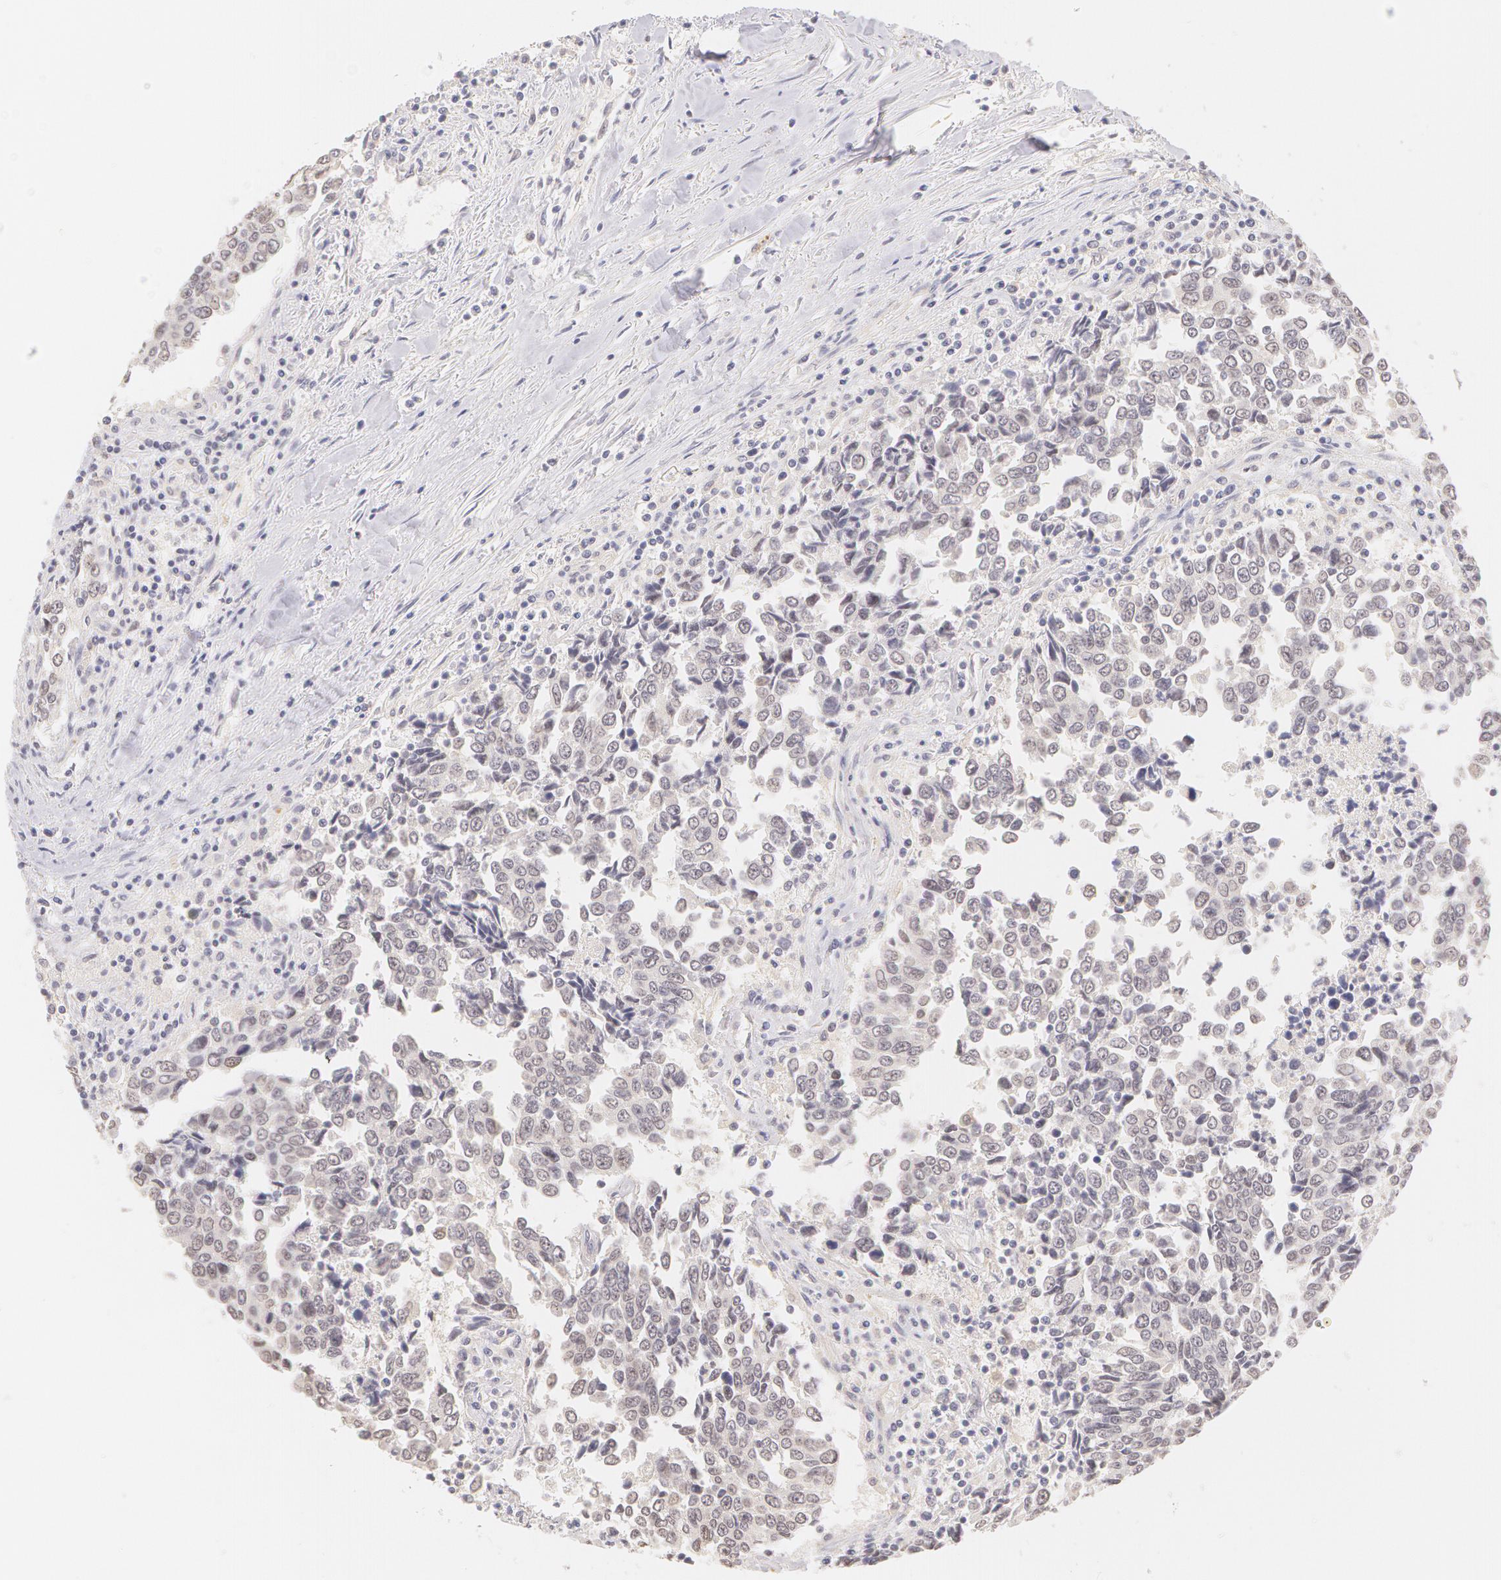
{"staining": {"intensity": "negative", "quantity": "none", "location": "none"}, "tissue": "urothelial cancer", "cell_type": "Tumor cells", "image_type": "cancer", "snomed": [{"axis": "morphology", "description": "Urothelial carcinoma, High grade"}, {"axis": "topography", "description": "Urinary bladder"}], "caption": "An immunohistochemistry photomicrograph of urothelial cancer is shown. There is no staining in tumor cells of urothelial cancer.", "gene": "ZNF597", "patient": {"sex": "male", "age": 86}}